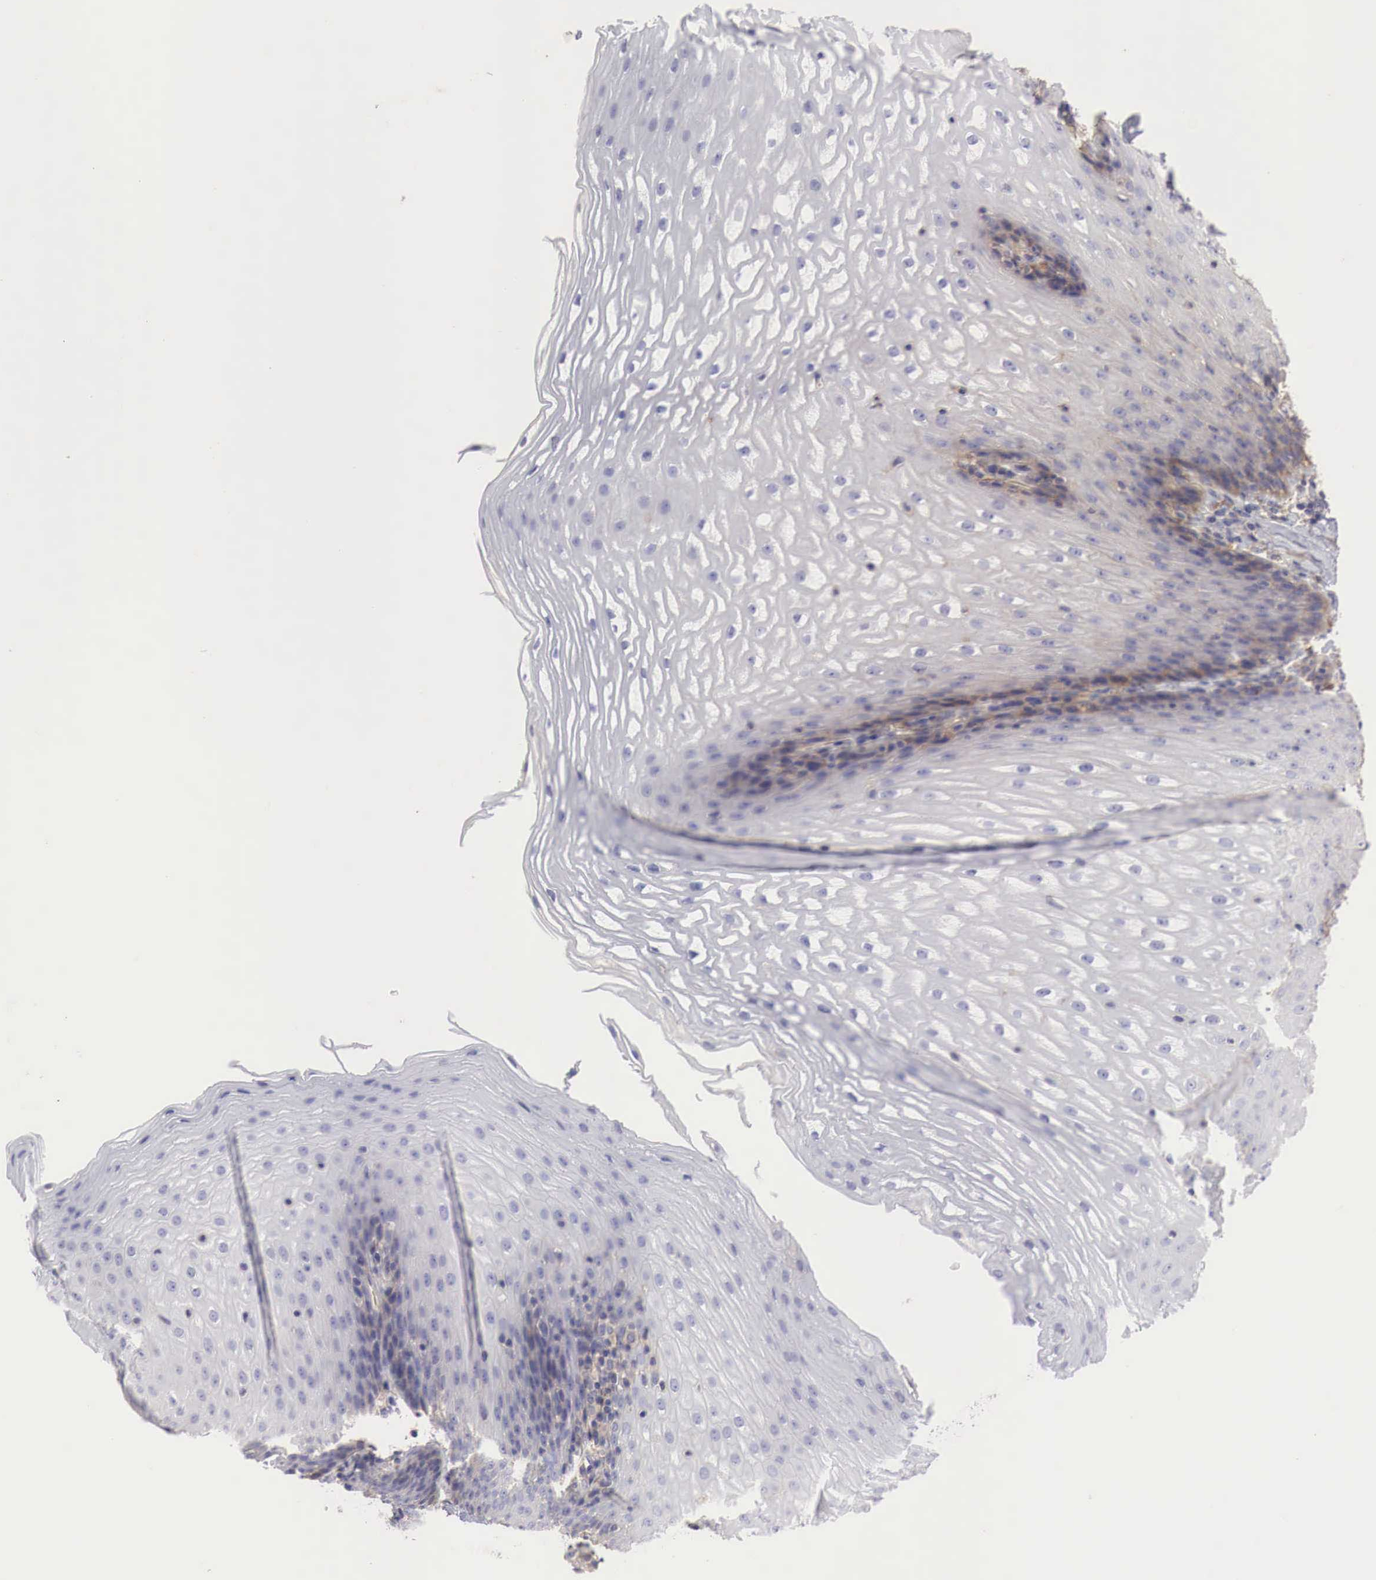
{"staining": {"intensity": "weak", "quantity": "<25%", "location": "cytoplasmic/membranous"}, "tissue": "esophagus", "cell_type": "Squamous epithelial cells", "image_type": "normal", "snomed": [{"axis": "morphology", "description": "Normal tissue, NOS"}, {"axis": "topography", "description": "Esophagus"}], "caption": "DAB immunohistochemical staining of normal human esophagus displays no significant staining in squamous epithelial cells.", "gene": "MSN", "patient": {"sex": "female", "age": 61}}